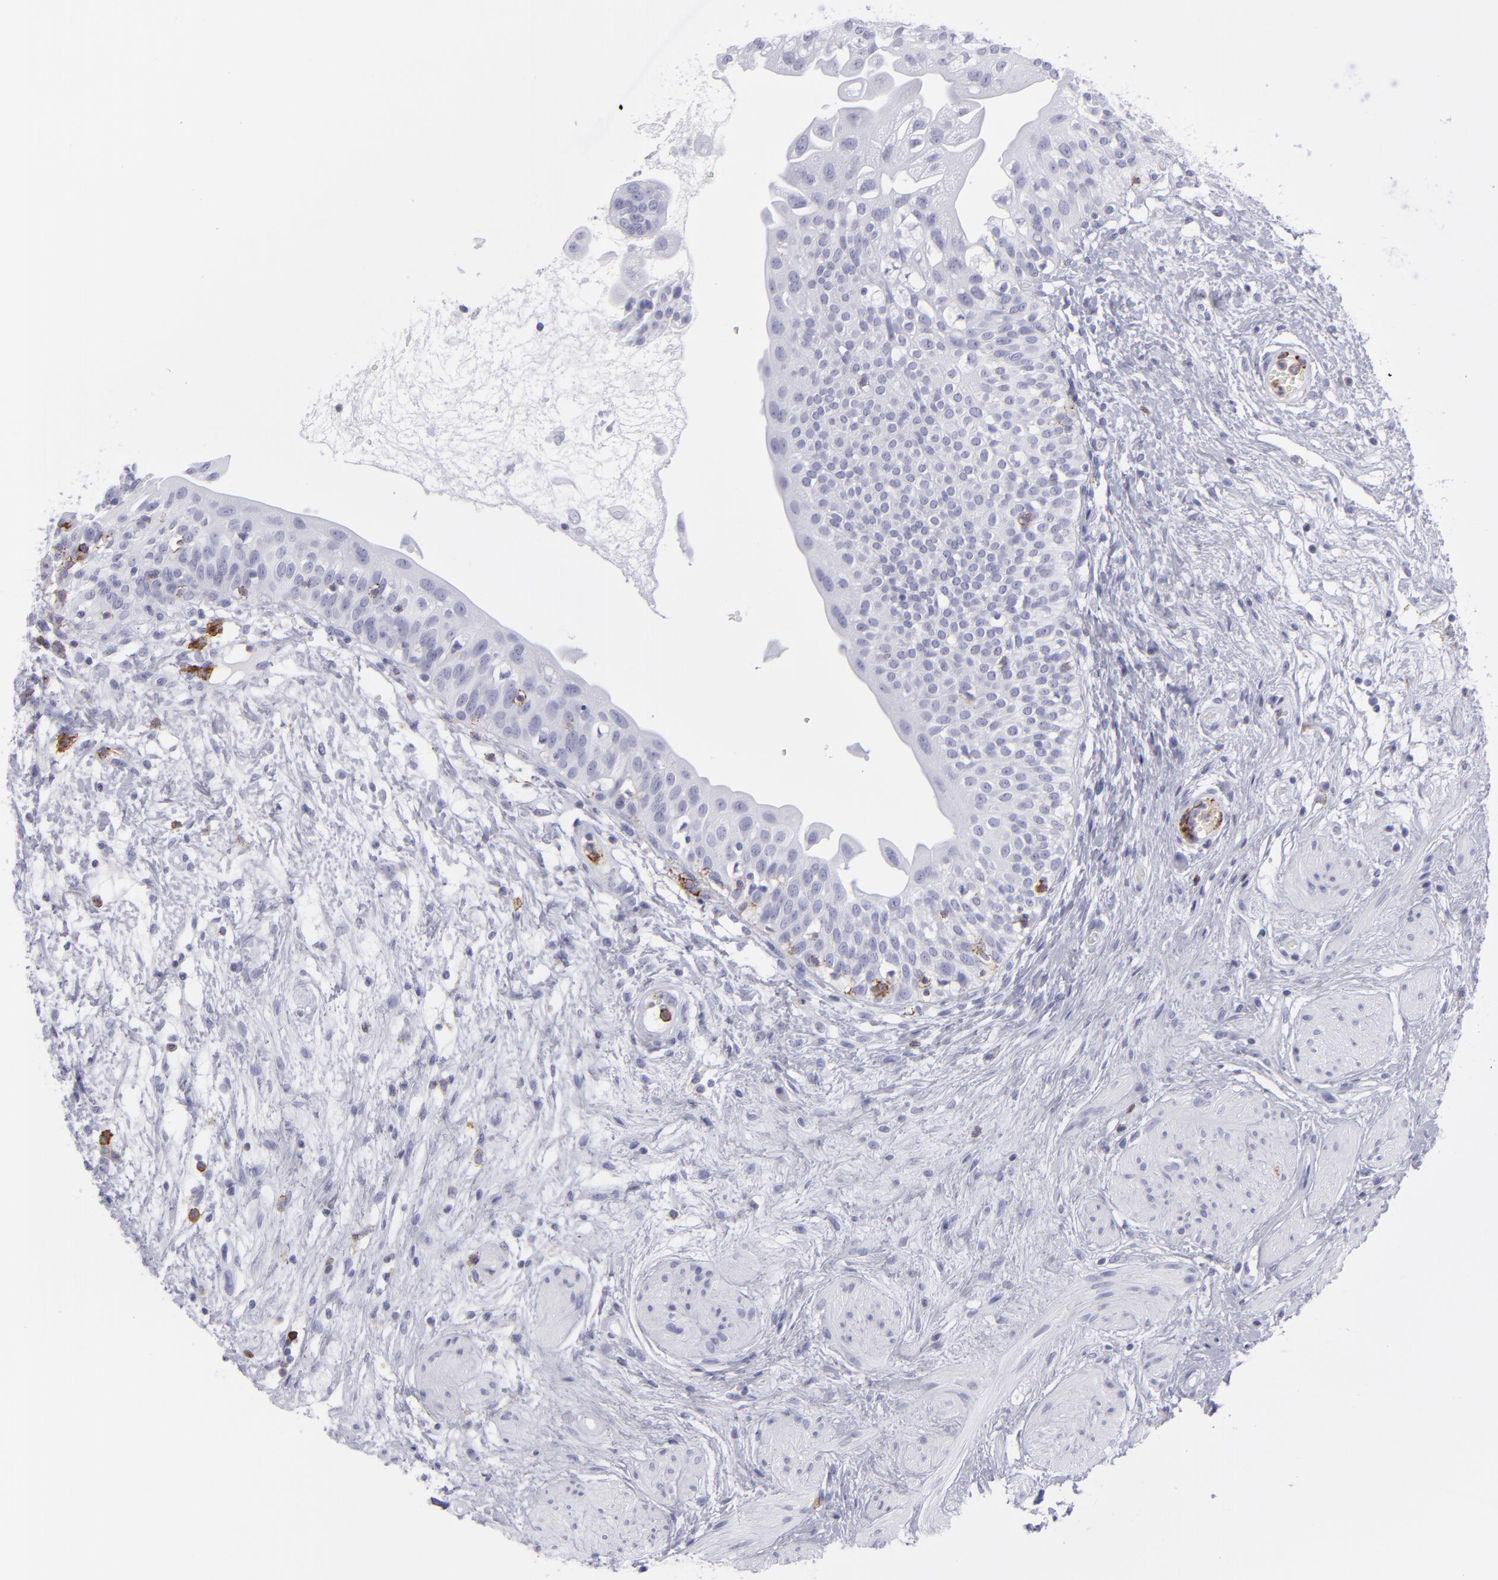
{"staining": {"intensity": "negative", "quantity": "none", "location": "none"}, "tissue": "urinary bladder", "cell_type": "Urothelial cells", "image_type": "normal", "snomed": [{"axis": "morphology", "description": "Normal tissue, NOS"}, {"axis": "topography", "description": "Urinary bladder"}], "caption": "IHC histopathology image of normal human urinary bladder stained for a protein (brown), which demonstrates no expression in urothelial cells.", "gene": "SELPLG", "patient": {"sex": "female", "age": 55}}